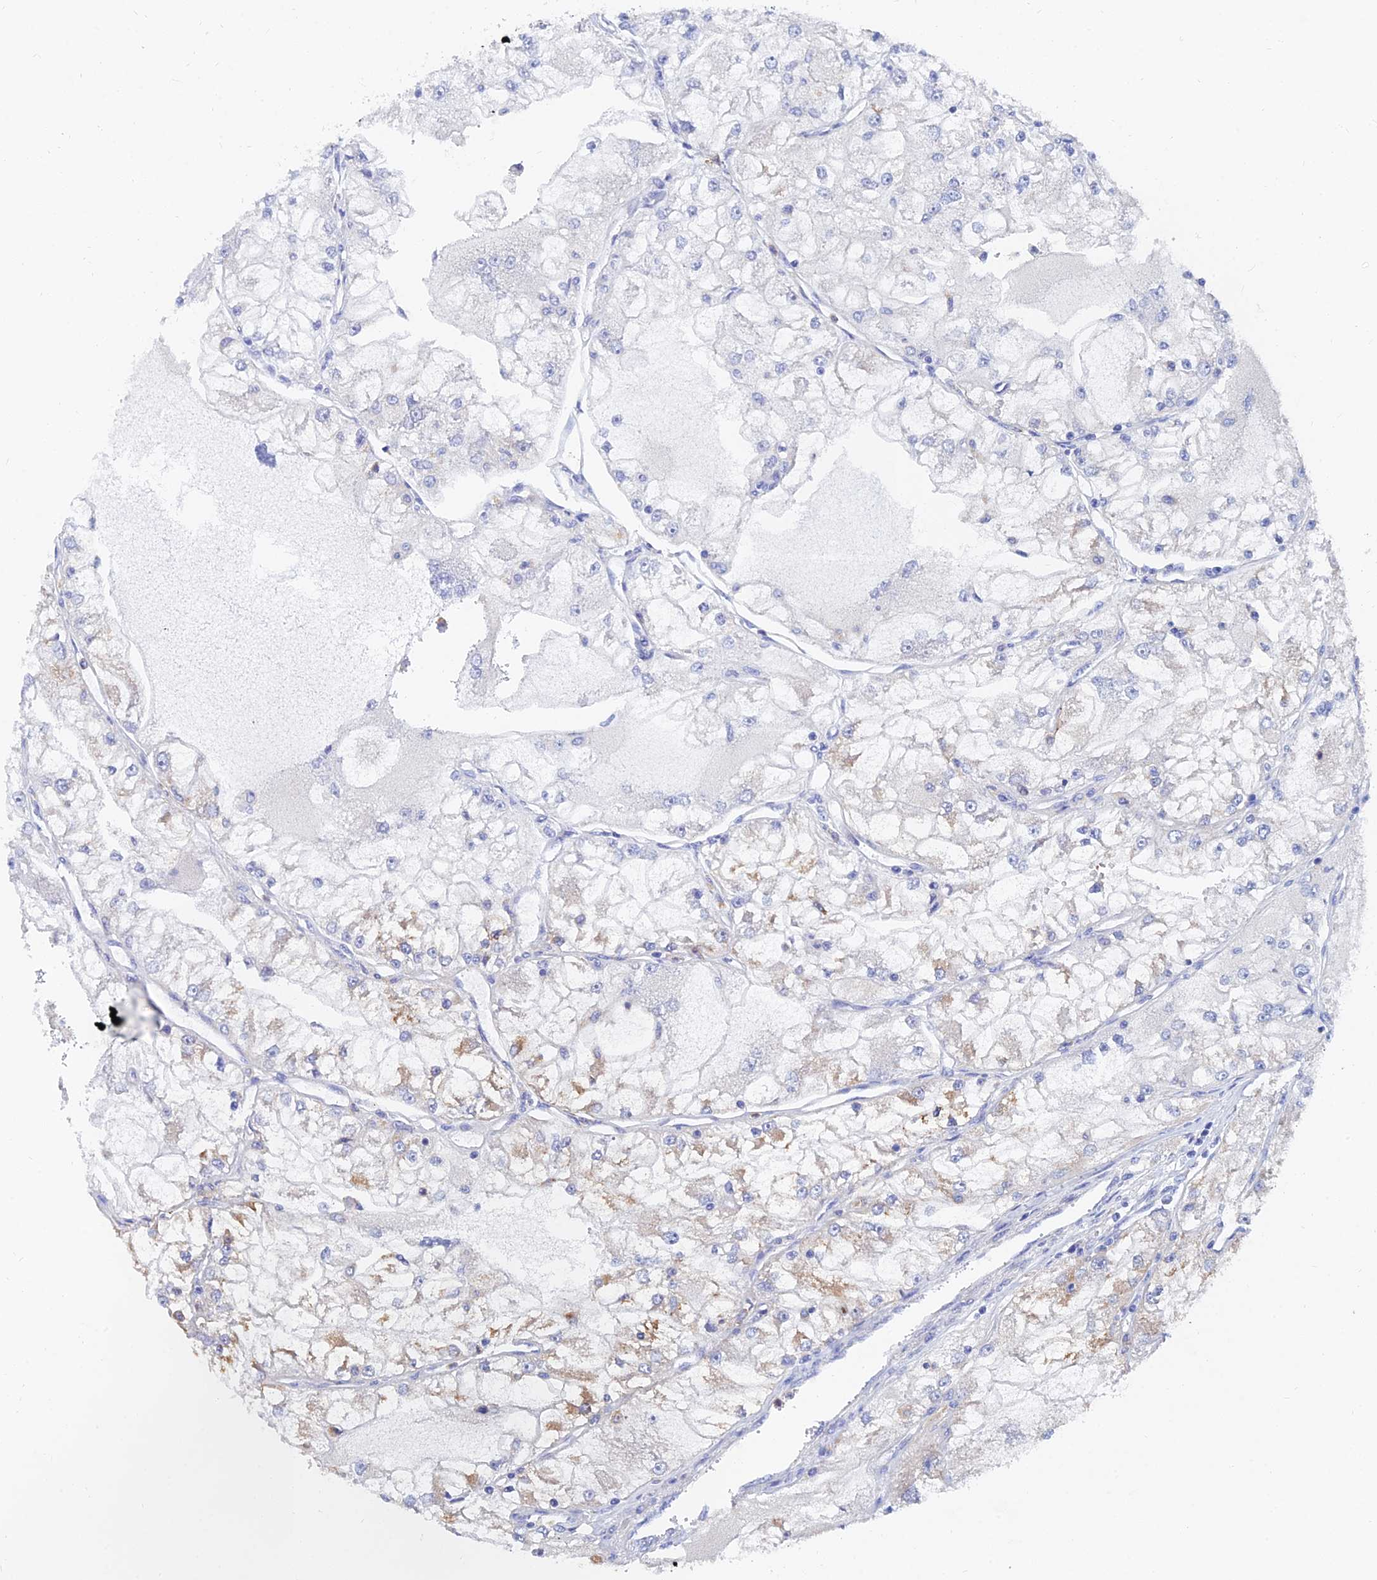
{"staining": {"intensity": "moderate", "quantity": "<25%", "location": "cytoplasmic/membranous"}, "tissue": "renal cancer", "cell_type": "Tumor cells", "image_type": "cancer", "snomed": [{"axis": "morphology", "description": "Adenocarcinoma, NOS"}, {"axis": "topography", "description": "Kidney"}], "caption": "High-magnification brightfield microscopy of renal cancer (adenocarcinoma) stained with DAB (3,3'-diaminobenzidine) (brown) and counterstained with hematoxylin (blue). tumor cells exhibit moderate cytoplasmic/membranous expression is present in about<25% of cells.", "gene": "SPNS1", "patient": {"sex": "female", "age": 72}}